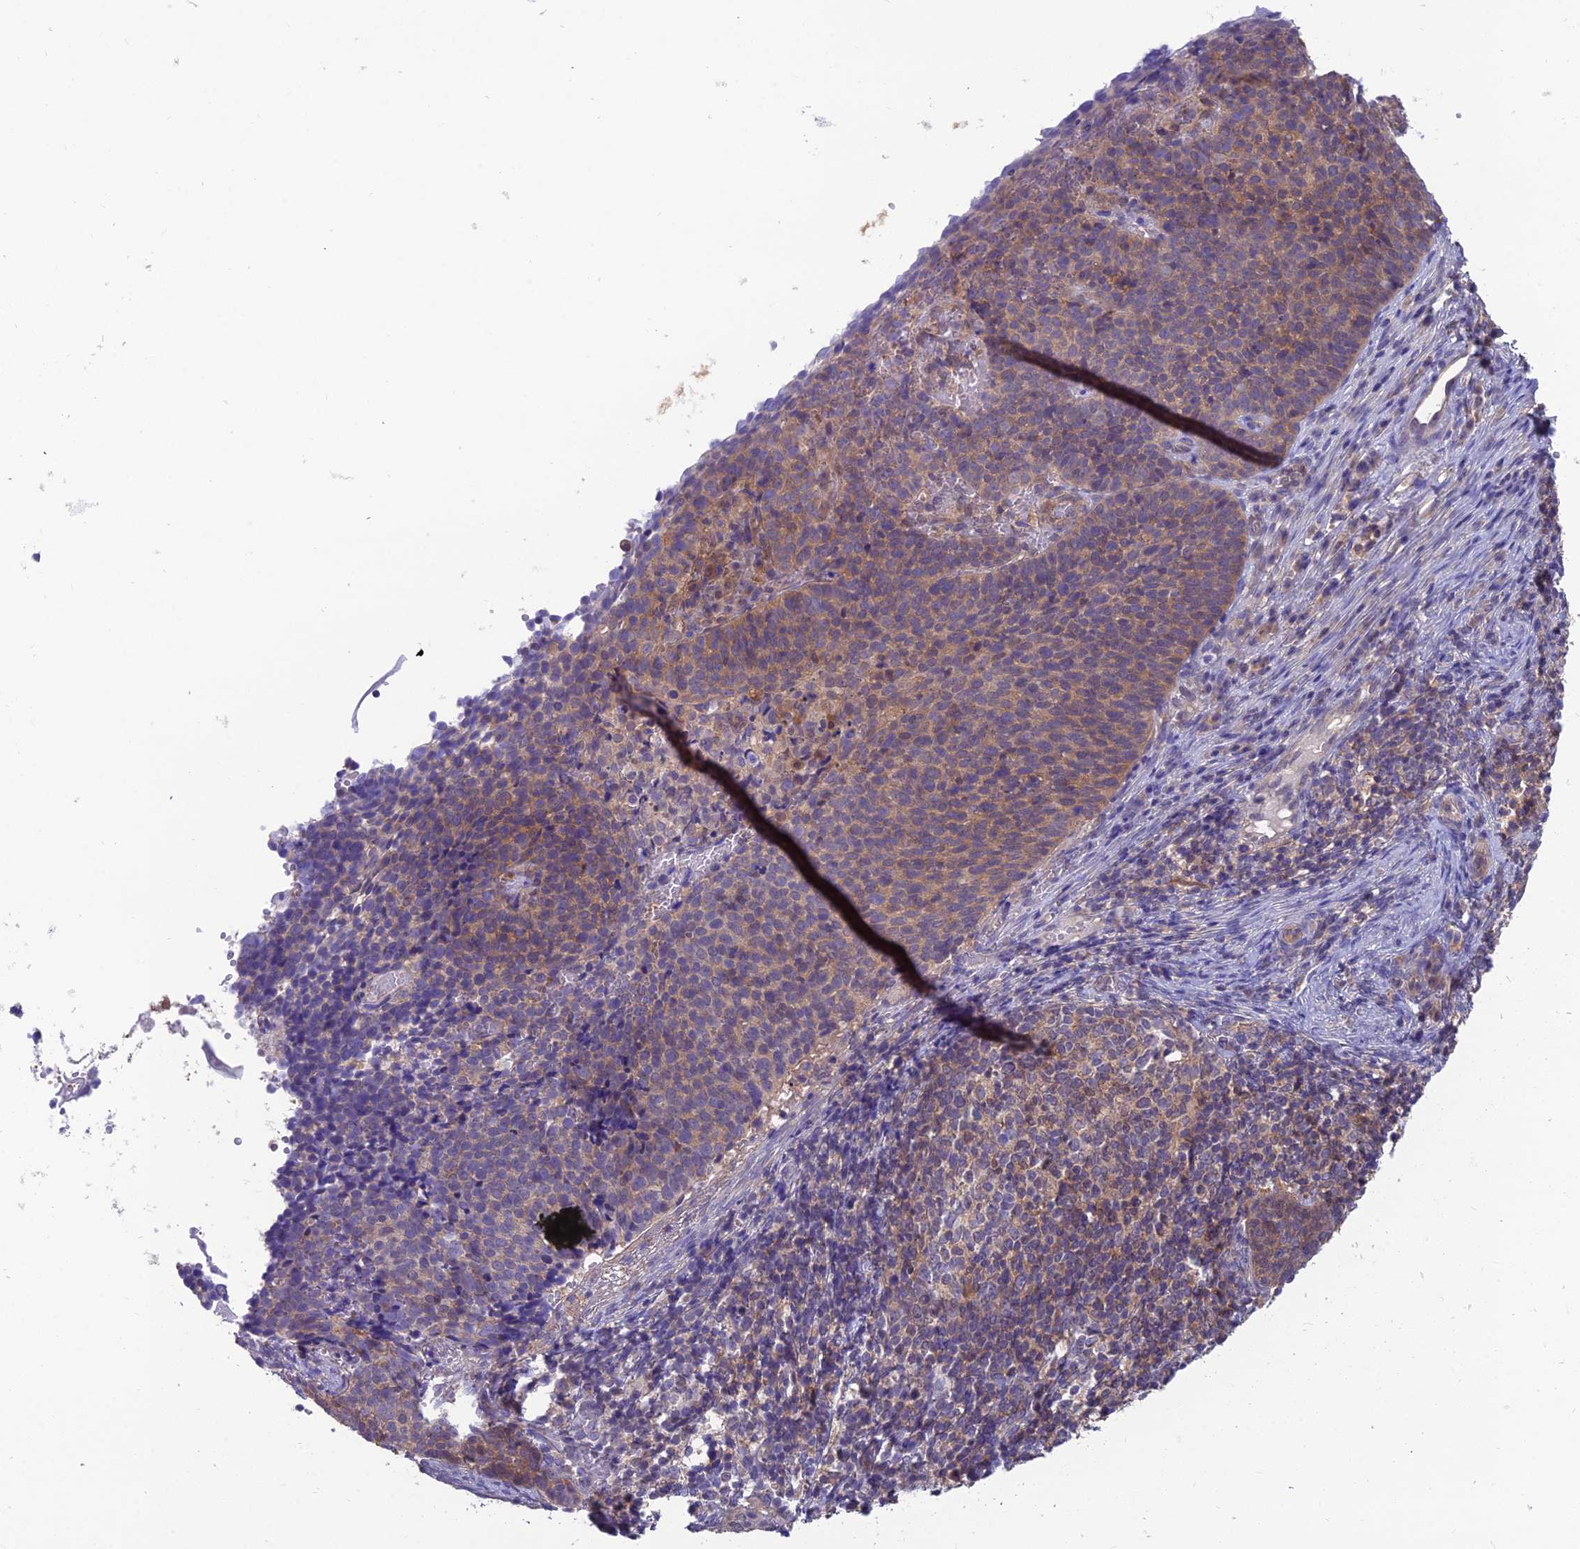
{"staining": {"intensity": "moderate", "quantity": "25%-75%", "location": "cytoplasmic/membranous"}, "tissue": "cervical cancer", "cell_type": "Tumor cells", "image_type": "cancer", "snomed": [{"axis": "morphology", "description": "Normal tissue, NOS"}, {"axis": "morphology", "description": "Squamous cell carcinoma, NOS"}, {"axis": "topography", "description": "Cervix"}], "caption": "A high-resolution histopathology image shows immunohistochemistry (IHC) staining of squamous cell carcinoma (cervical), which displays moderate cytoplasmic/membranous staining in about 25%-75% of tumor cells.", "gene": "MVD", "patient": {"sex": "female", "age": 39}}